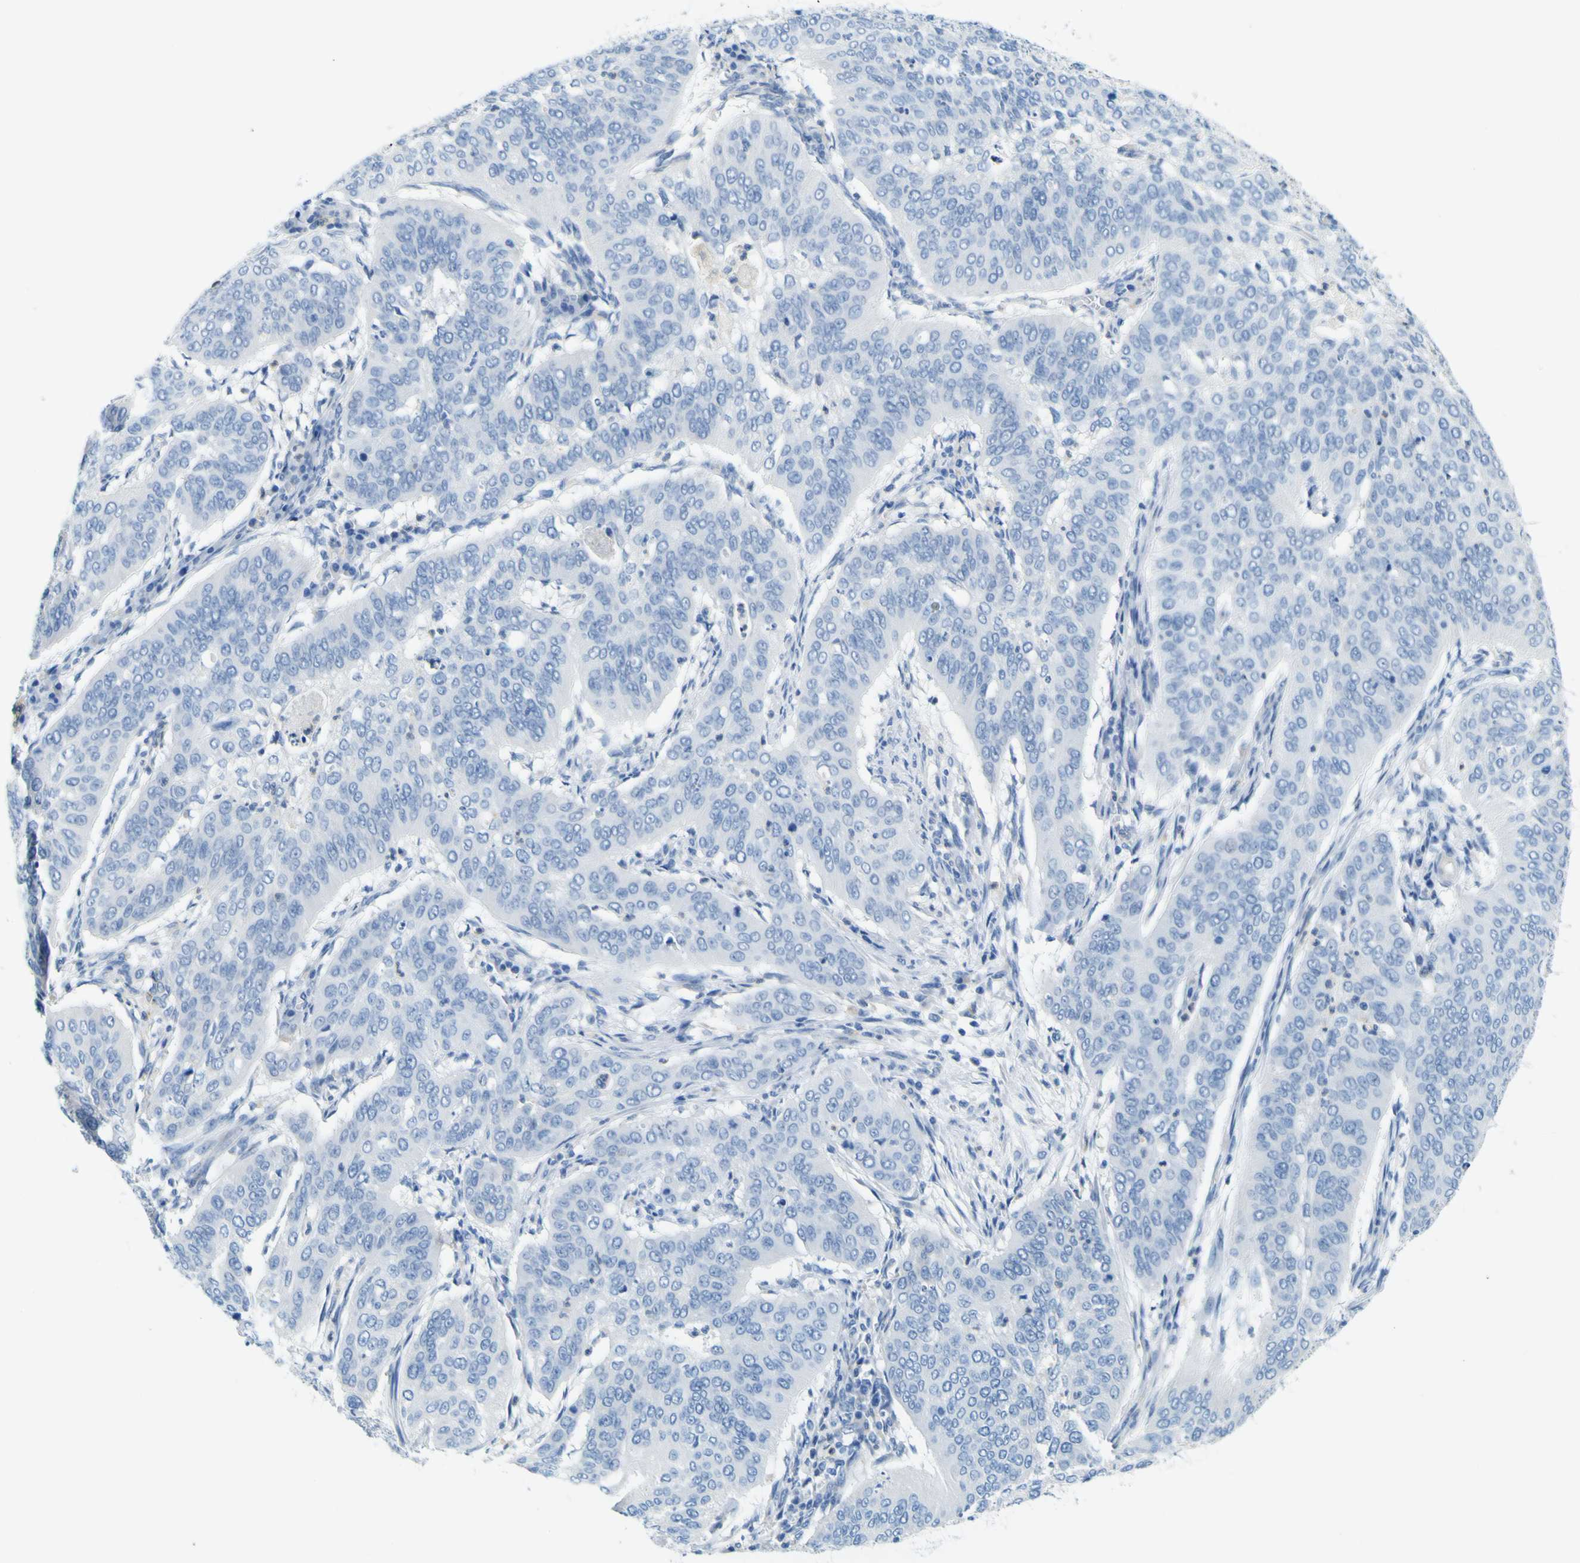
{"staining": {"intensity": "negative", "quantity": "none", "location": "none"}, "tissue": "cervical cancer", "cell_type": "Tumor cells", "image_type": "cancer", "snomed": [{"axis": "morphology", "description": "Normal tissue, NOS"}, {"axis": "morphology", "description": "Squamous cell carcinoma, NOS"}, {"axis": "topography", "description": "Cervix"}], "caption": "Immunohistochemistry (IHC) photomicrograph of neoplastic tissue: cervical cancer (squamous cell carcinoma) stained with DAB (3,3'-diaminobenzidine) displays no significant protein staining in tumor cells.", "gene": "ACSL1", "patient": {"sex": "female", "age": 39}}